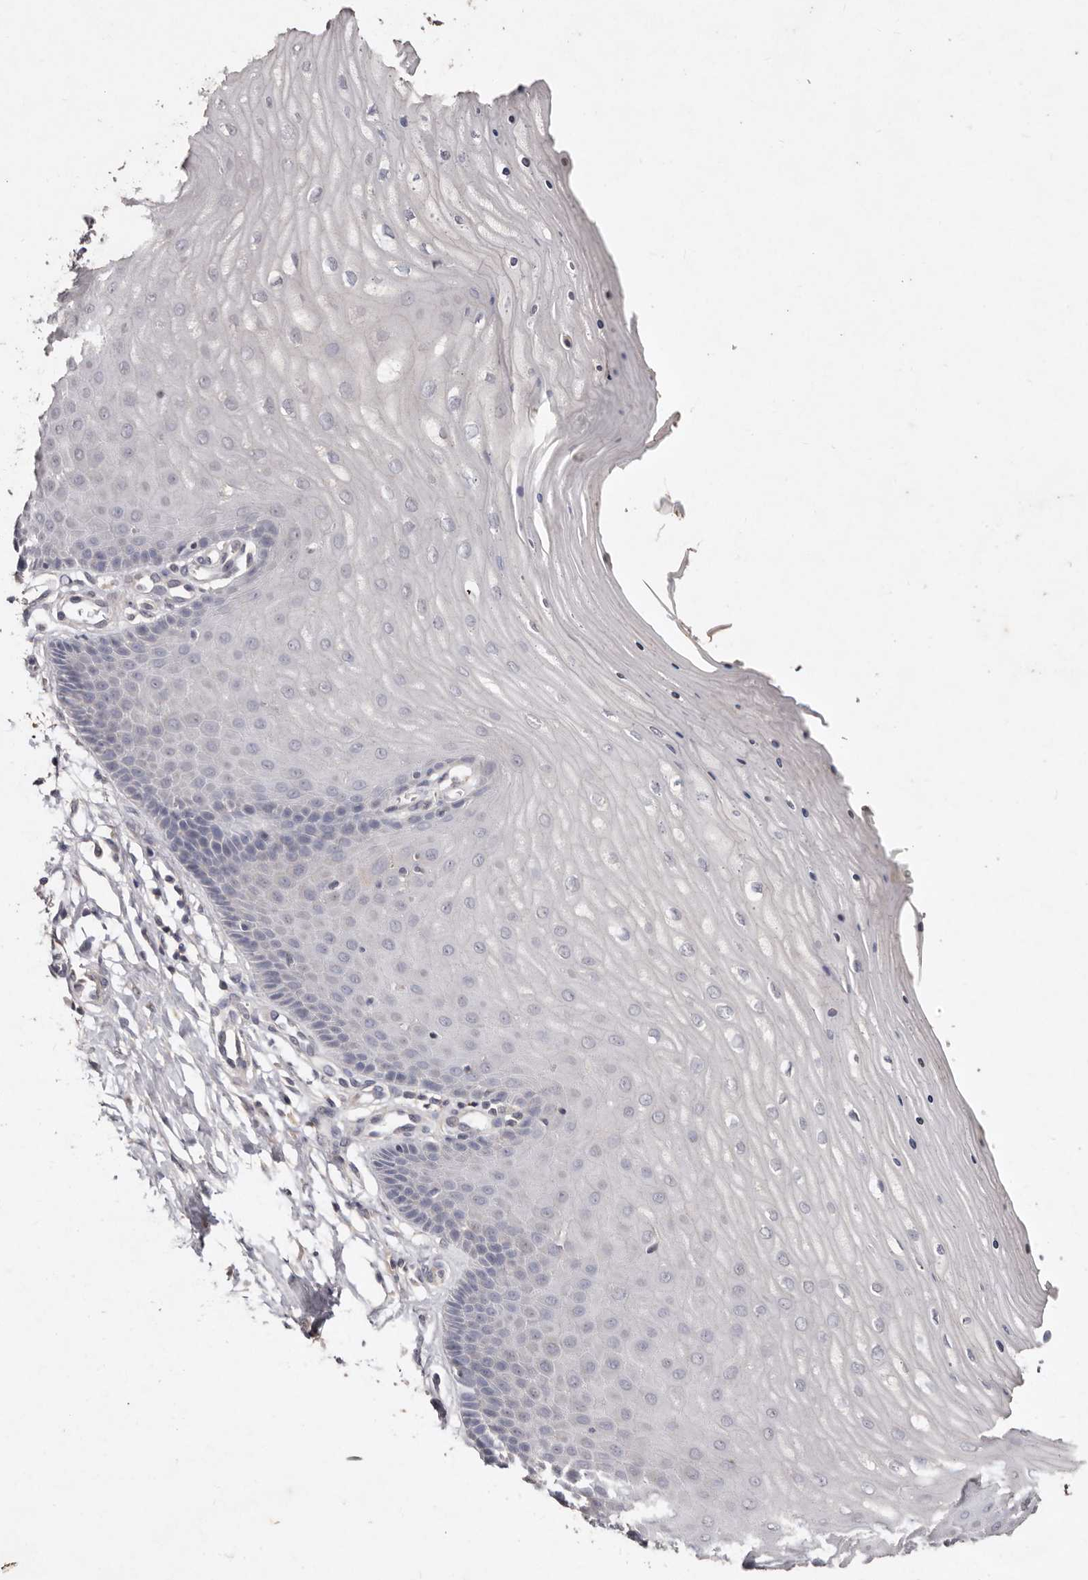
{"staining": {"intensity": "weak", "quantity": "<25%", "location": "cytoplasmic/membranous"}, "tissue": "cervix", "cell_type": "Glandular cells", "image_type": "normal", "snomed": [{"axis": "morphology", "description": "Normal tissue, NOS"}, {"axis": "topography", "description": "Cervix"}], "caption": "This histopathology image is of benign cervix stained with immunohistochemistry to label a protein in brown with the nuclei are counter-stained blue. There is no positivity in glandular cells.", "gene": "EDEM1", "patient": {"sex": "female", "age": 55}}